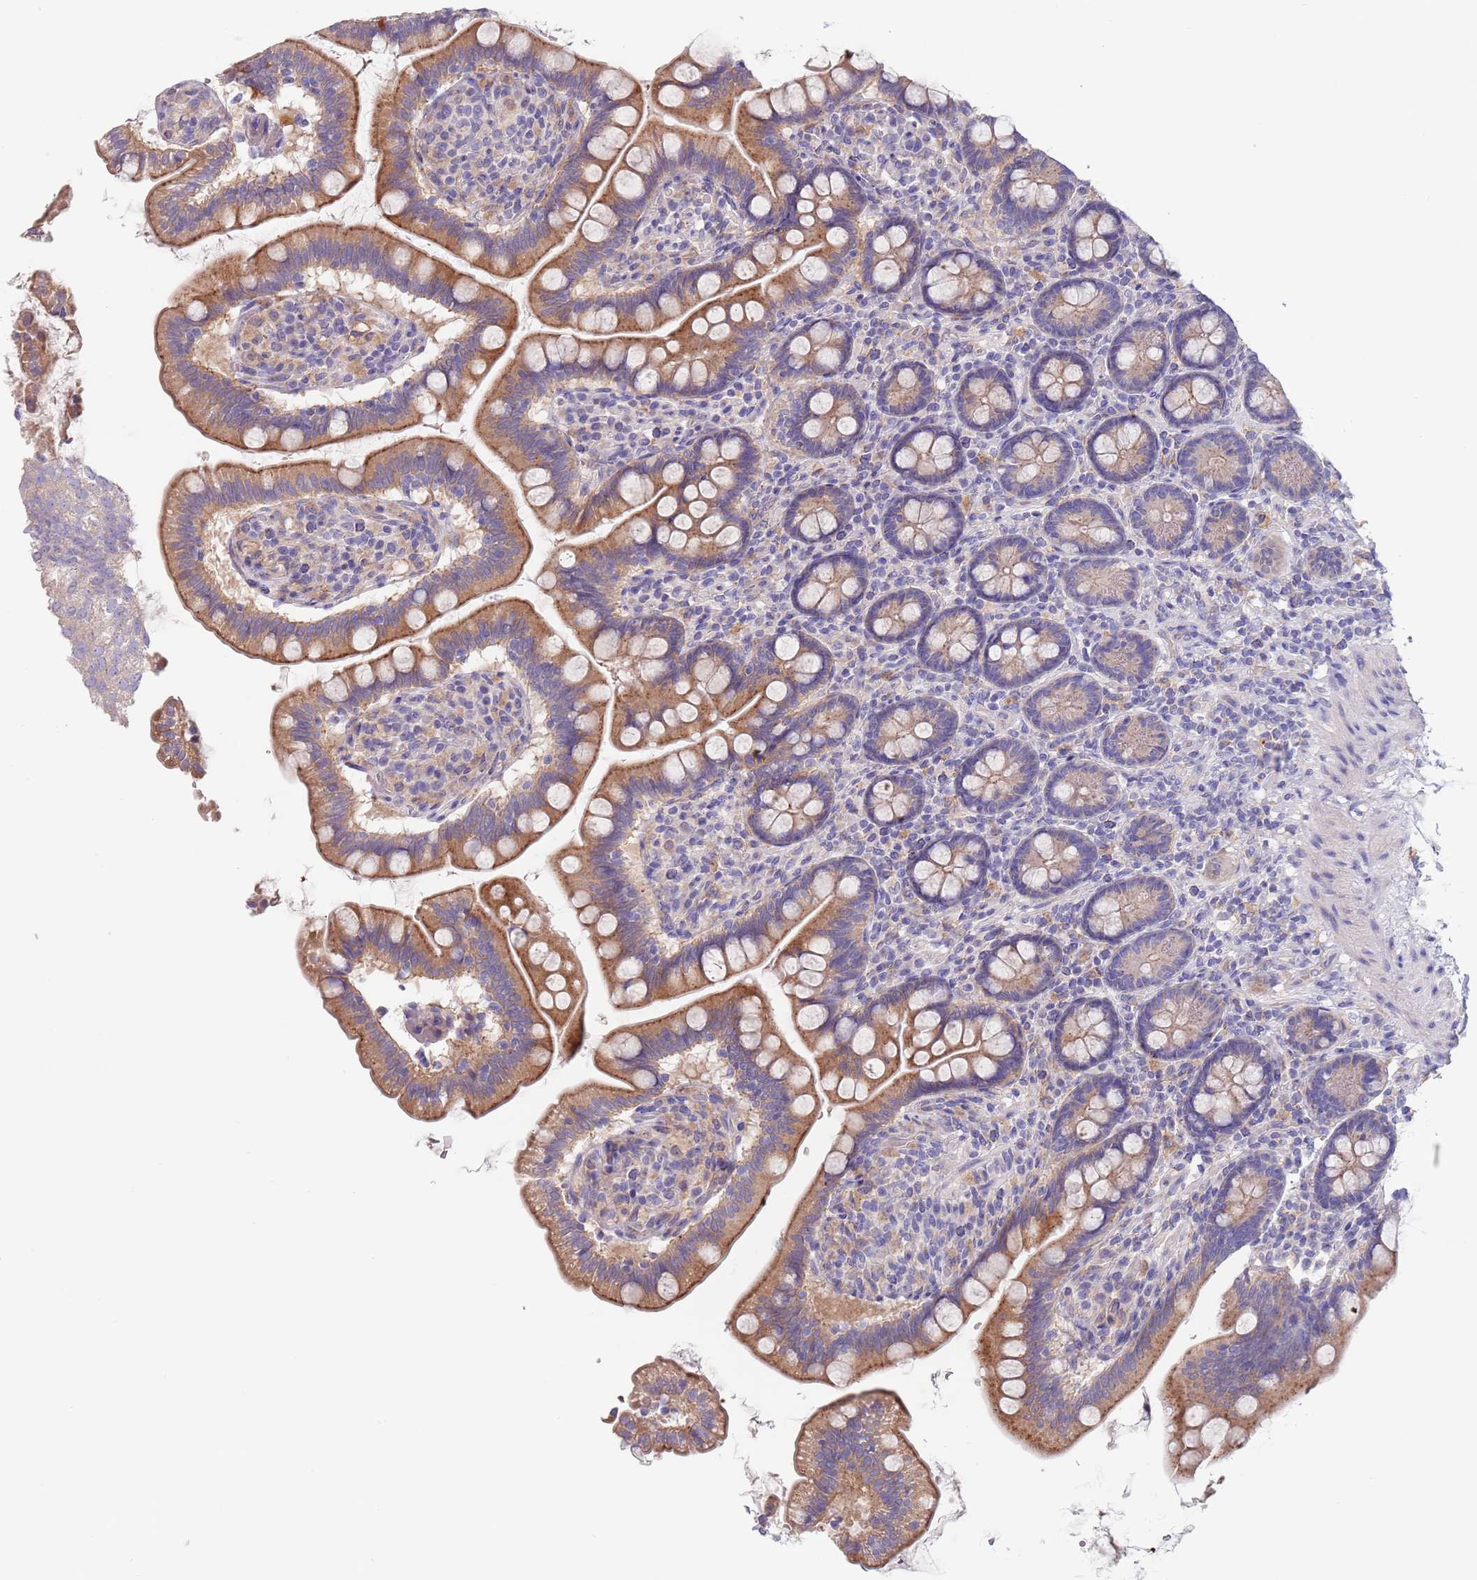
{"staining": {"intensity": "moderate", "quantity": "25%-75%", "location": "cytoplasmic/membranous"}, "tissue": "small intestine", "cell_type": "Glandular cells", "image_type": "normal", "snomed": [{"axis": "morphology", "description": "Normal tissue, NOS"}, {"axis": "topography", "description": "Small intestine"}], "caption": "Immunohistochemistry of benign small intestine exhibits medium levels of moderate cytoplasmic/membranous expression in about 25%-75% of glandular cells.", "gene": "MAN1C1", "patient": {"sex": "female", "age": 64}}